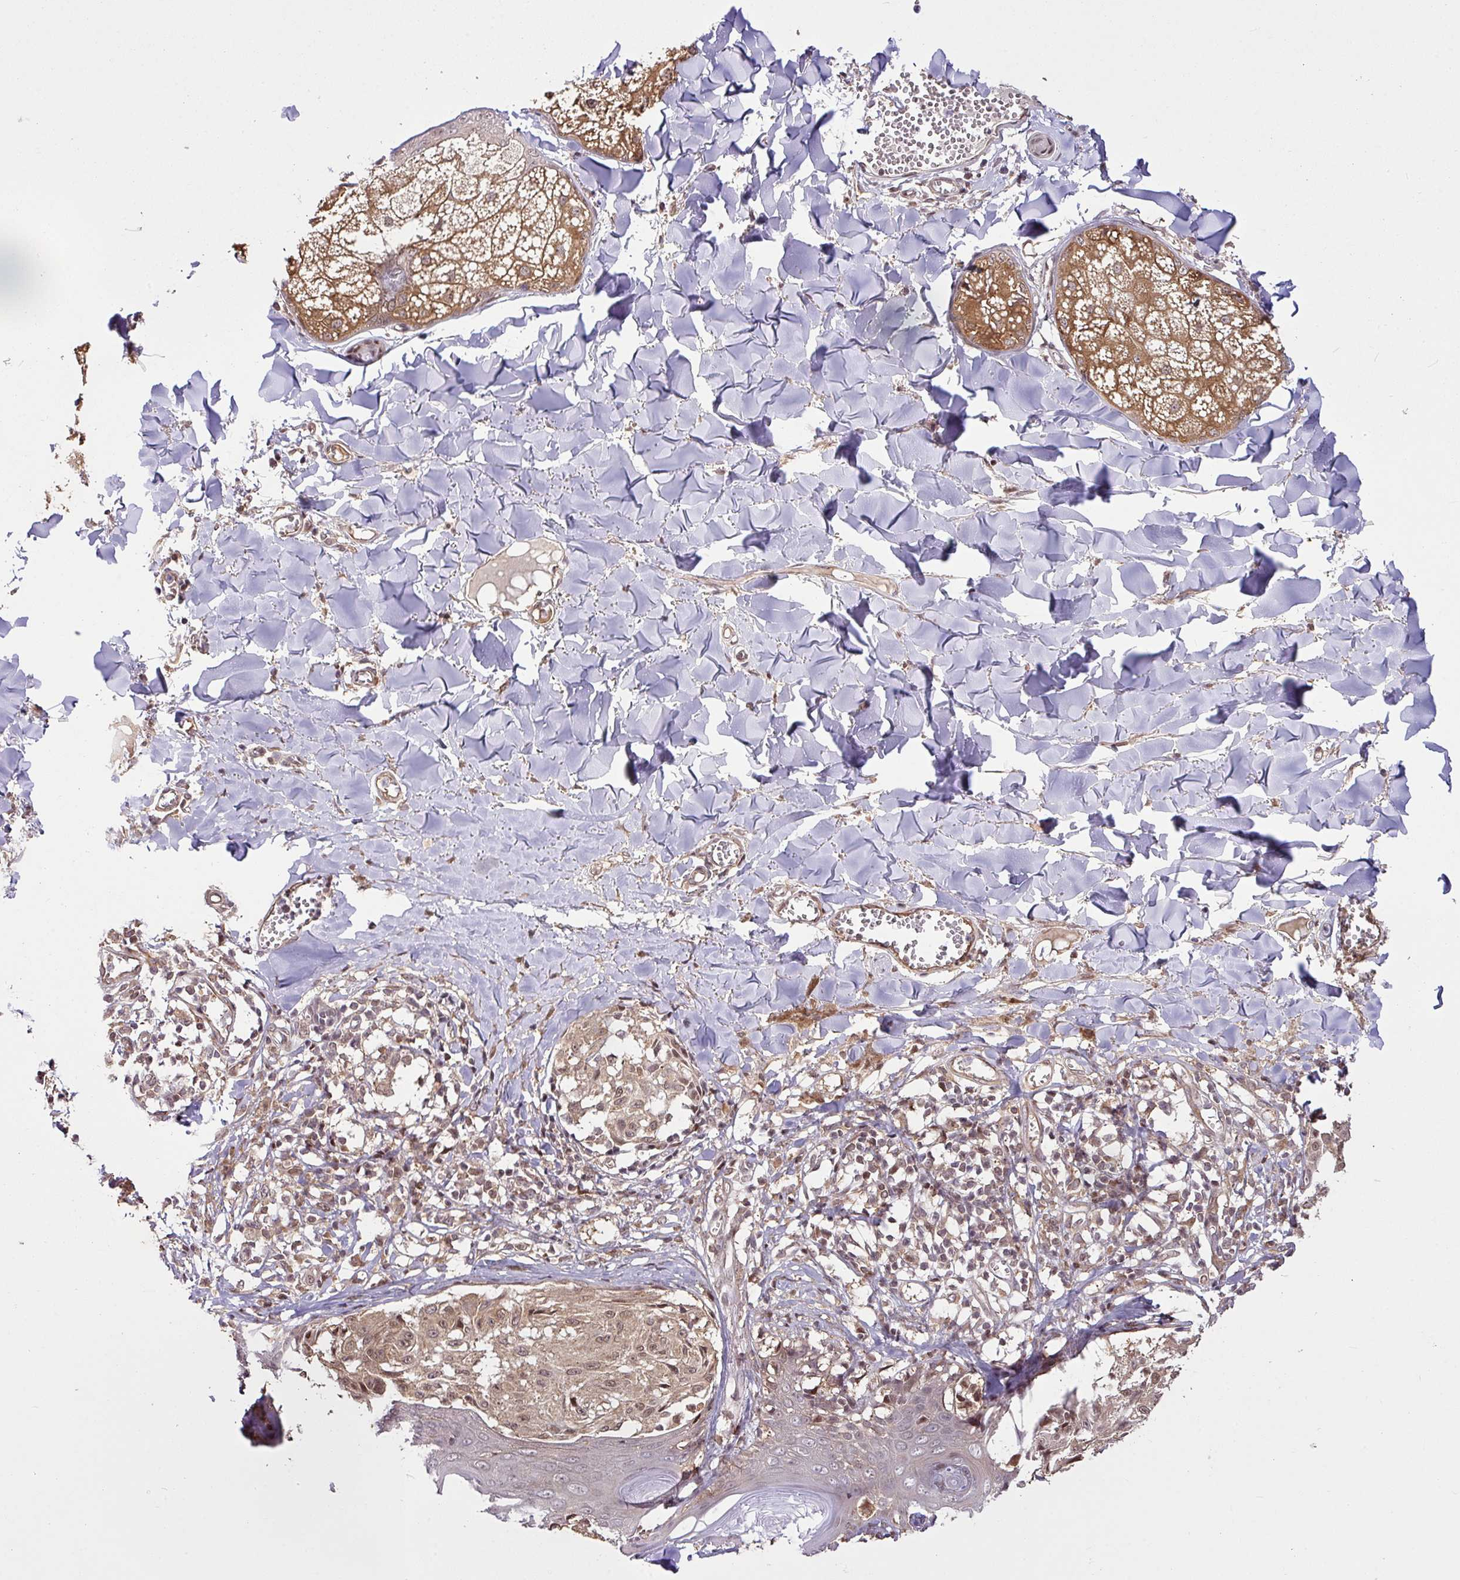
{"staining": {"intensity": "weak", "quantity": ">75%", "location": "cytoplasmic/membranous,nuclear"}, "tissue": "melanoma", "cell_type": "Tumor cells", "image_type": "cancer", "snomed": [{"axis": "morphology", "description": "Malignant melanoma, NOS"}, {"axis": "topography", "description": "Skin"}], "caption": "Brown immunohistochemical staining in human malignant melanoma demonstrates weak cytoplasmic/membranous and nuclear staining in about >75% of tumor cells.", "gene": "ITPKC", "patient": {"sex": "female", "age": 43}}